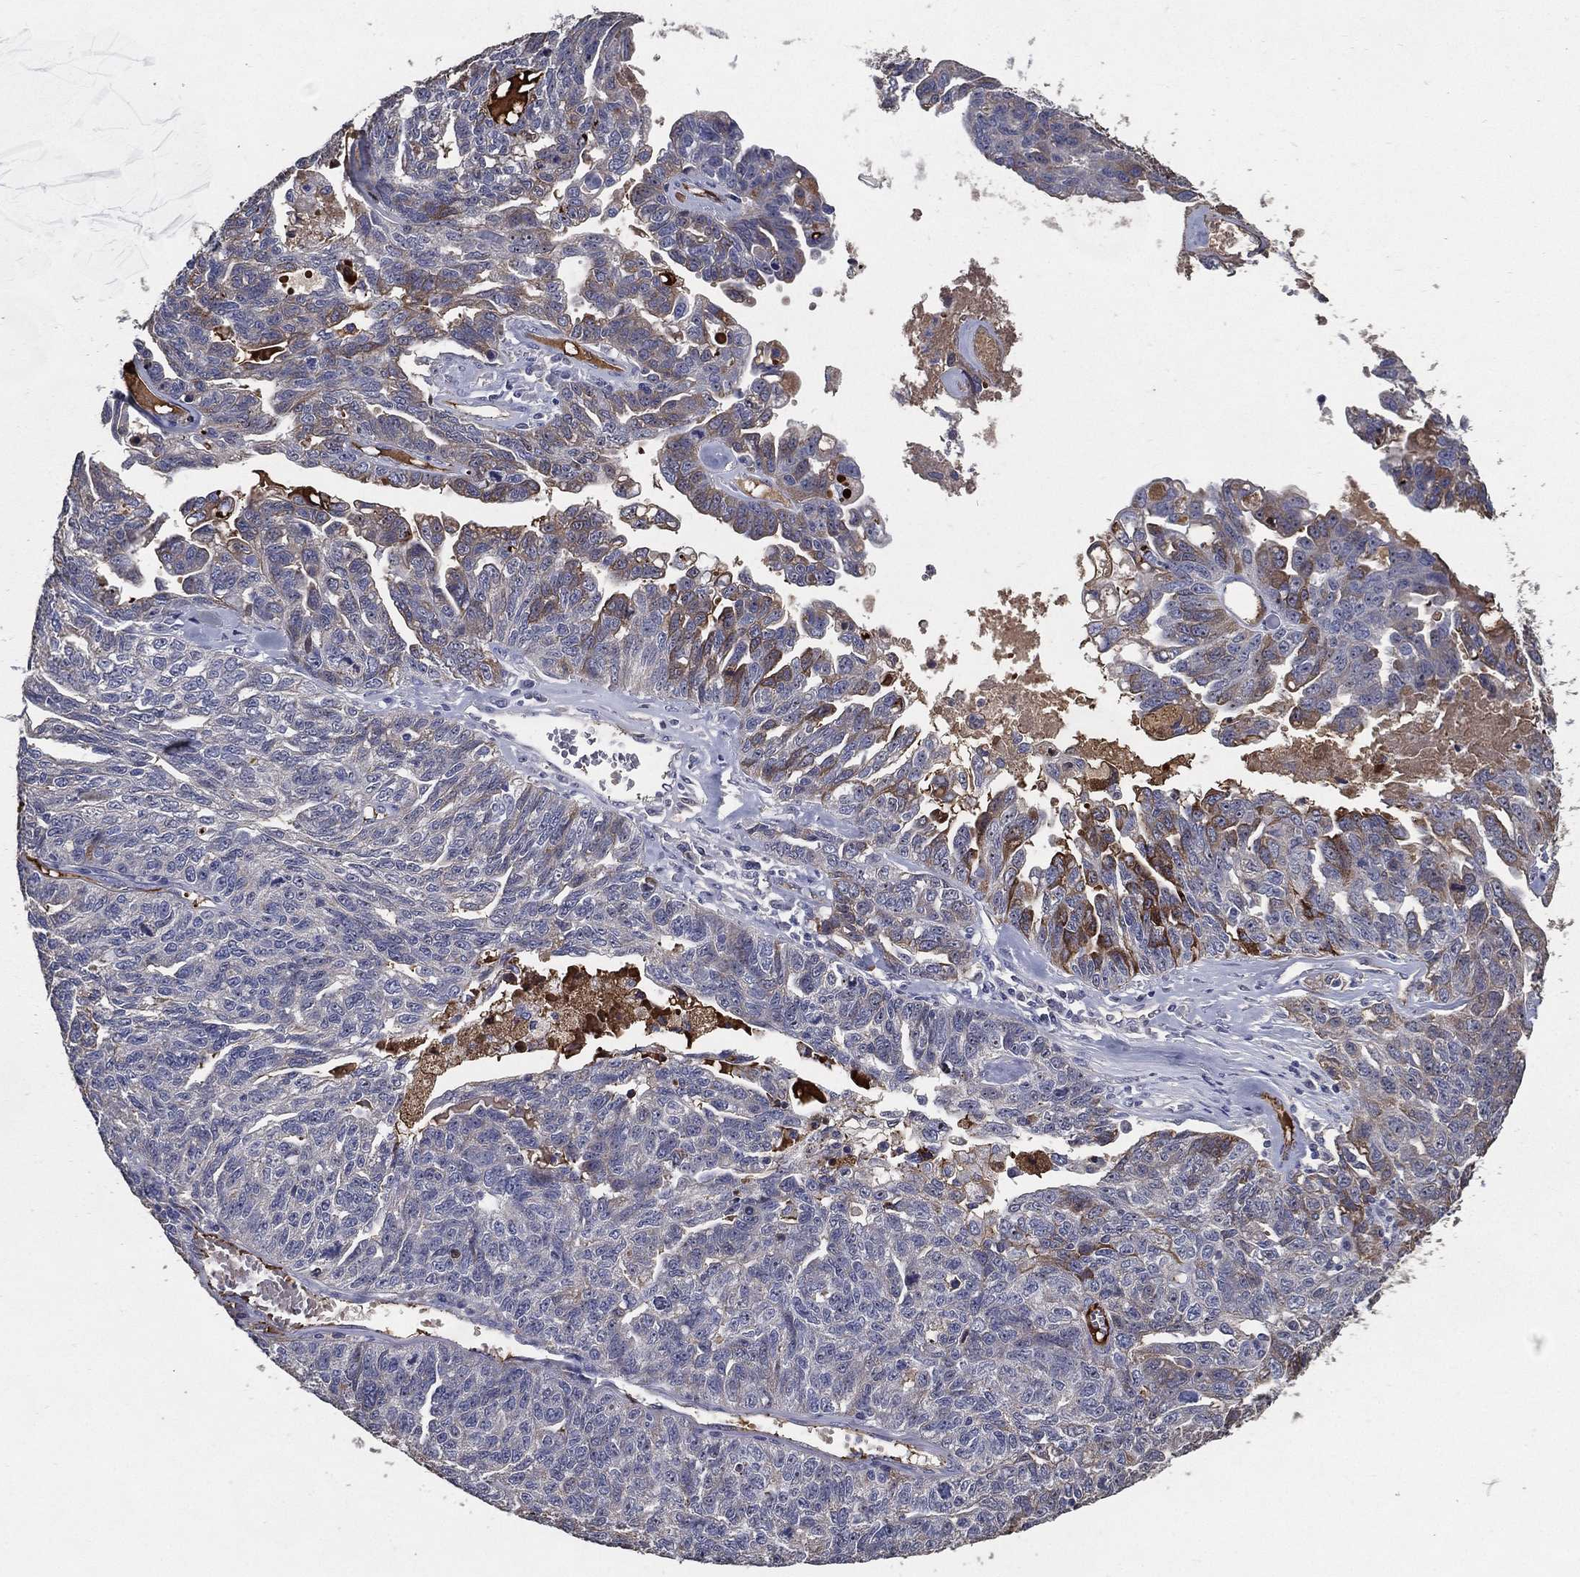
{"staining": {"intensity": "moderate", "quantity": "<25%", "location": "cytoplasmic/membranous"}, "tissue": "ovarian cancer", "cell_type": "Tumor cells", "image_type": "cancer", "snomed": [{"axis": "morphology", "description": "Cystadenocarcinoma, serous, NOS"}, {"axis": "topography", "description": "Ovary"}], "caption": "Human ovarian cancer stained with a protein marker shows moderate staining in tumor cells.", "gene": "EFNA1", "patient": {"sex": "female", "age": 71}}